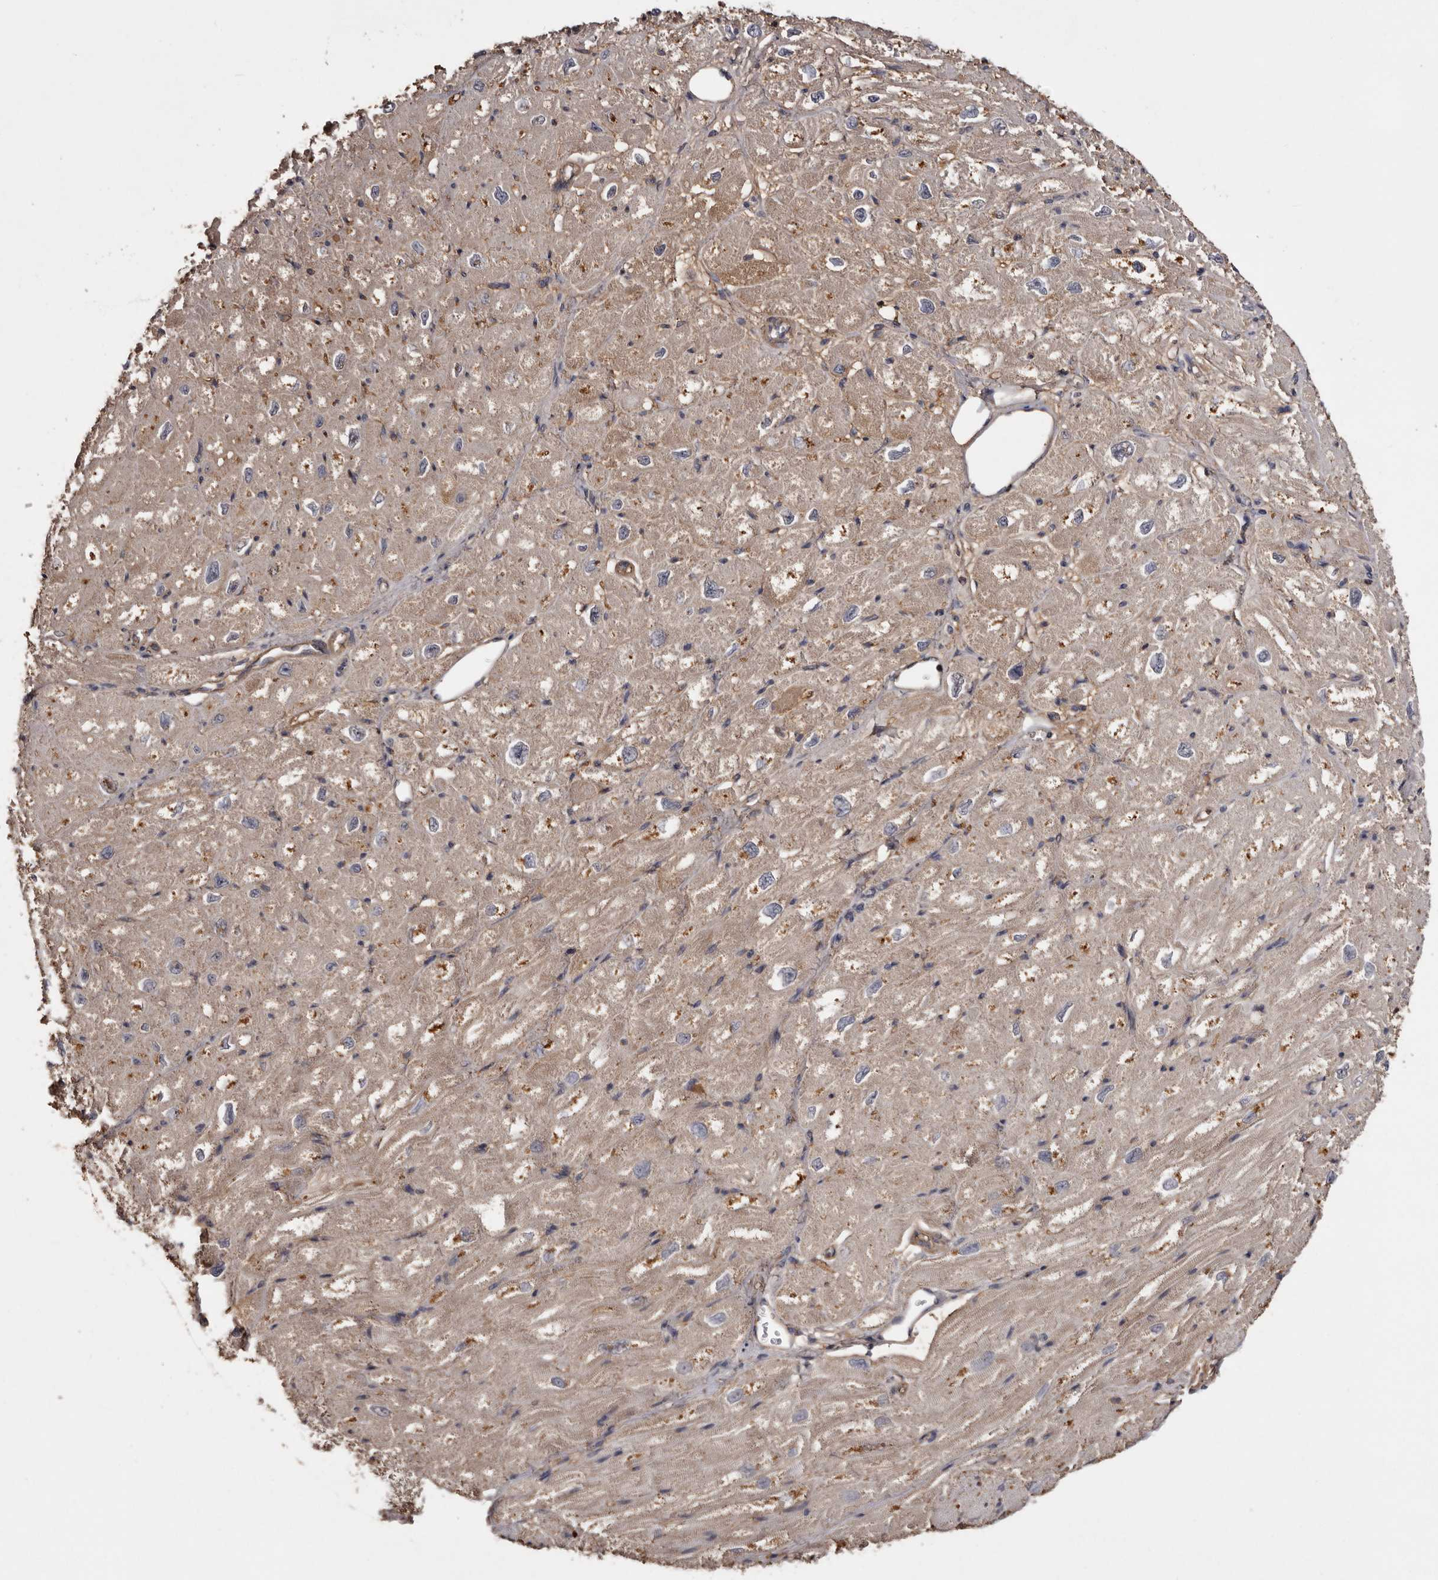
{"staining": {"intensity": "moderate", "quantity": "25%-75%", "location": "cytoplasmic/membranous"}, "tissue": "heart muscle", "cell_type": "Cardiomyocytes", "image_type": "normal", "snomed": [{"axis": "morphology", "description": "Normal tissue, NOS"}, {"axis": "topography", "description": "Heart"}], "caption": "Immunohistochemistry histopathology image of benign heart muscle: human heart muscle stained using IHC shows medium levels of moderate protein expression localized specifically in the cytoplasmic/membranous of cardiomyocytes, appearing as a cytoplasmic/membranous brown color.", "gene": "CYP1B1", "patient": {"sex": "male", "age": 50}}